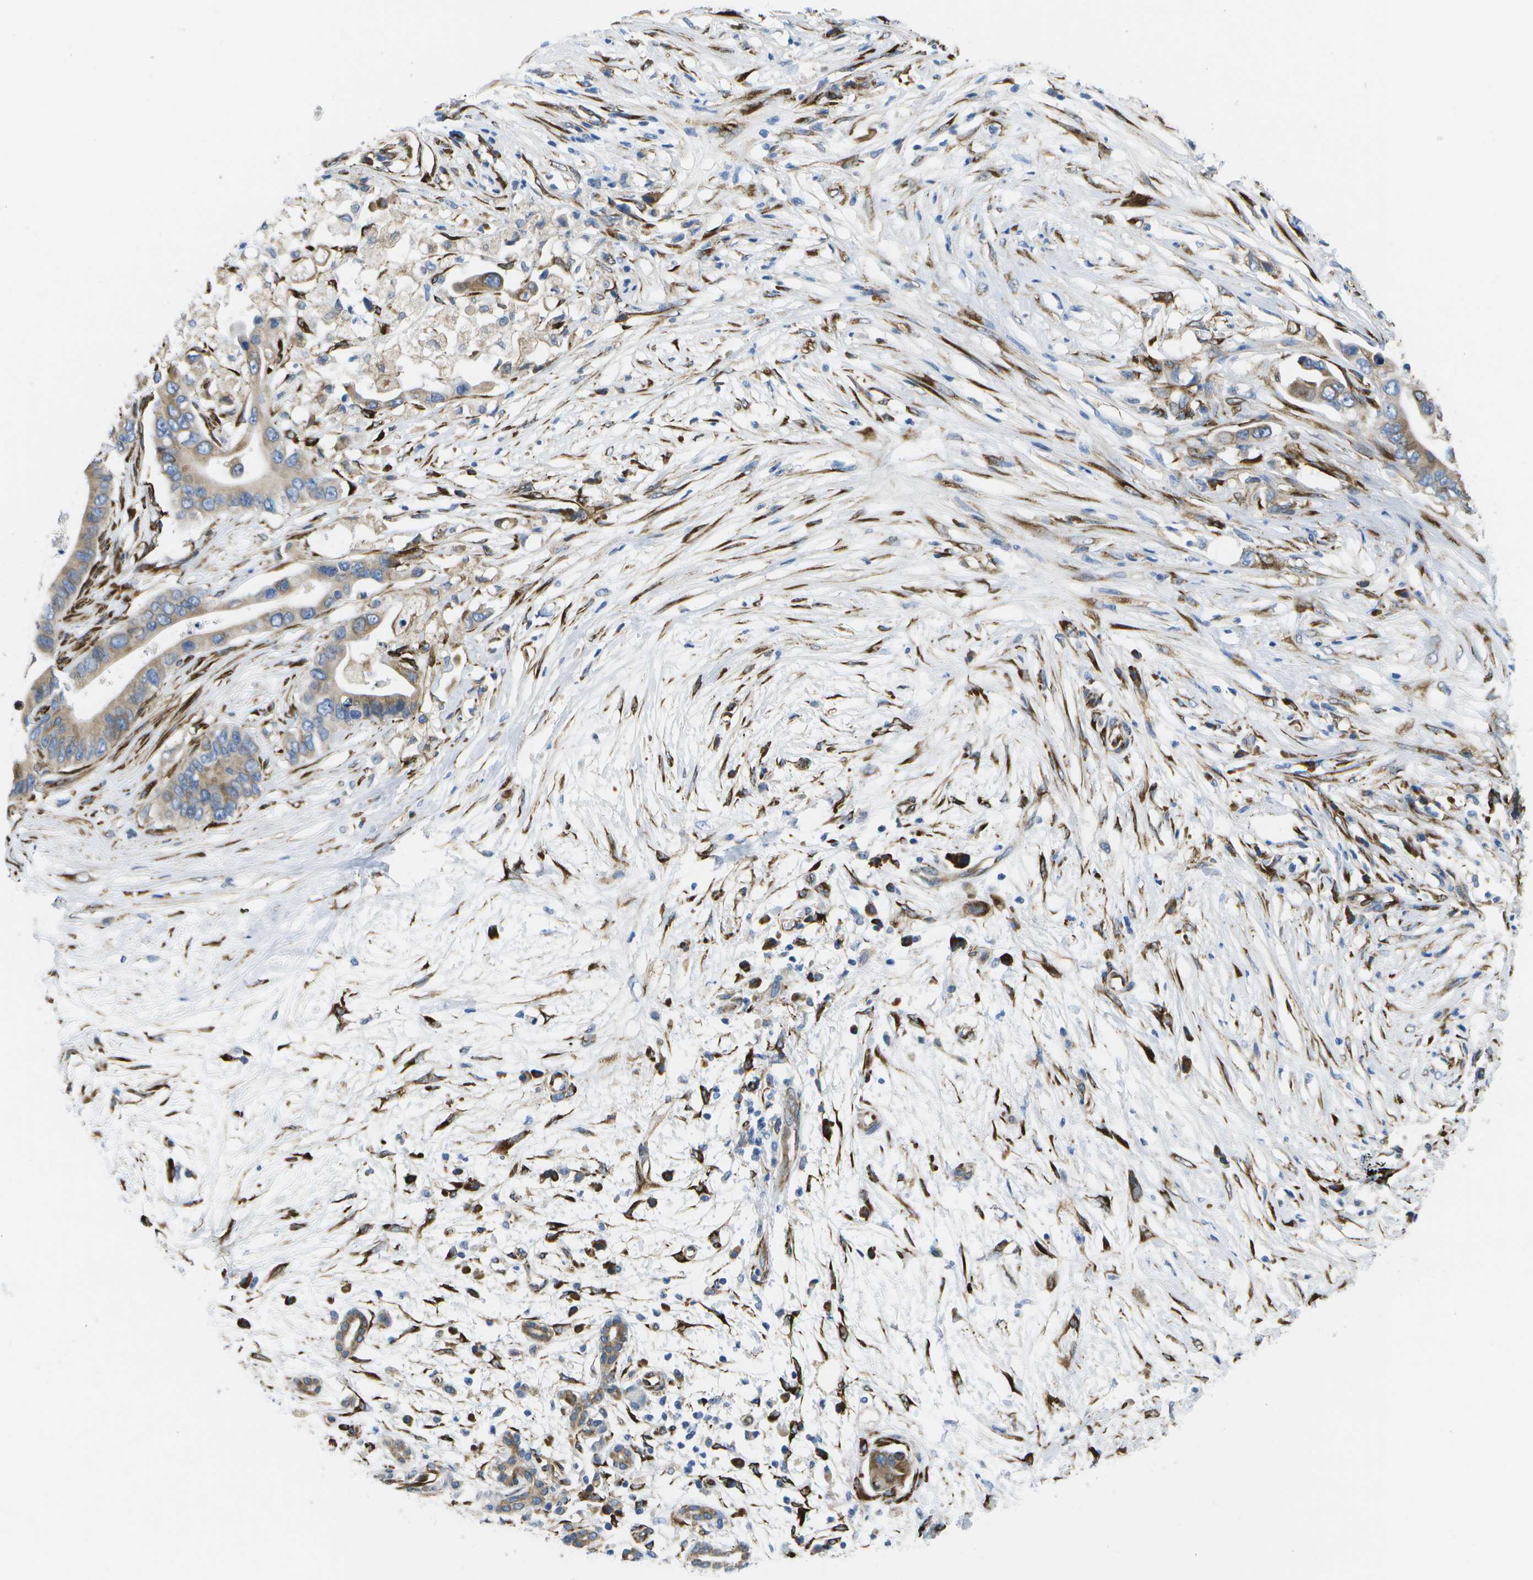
{"staining": {"intensity": "moderate", "quantity": ">75%", "location": "cytoplasmic/membranous"}, "tissue": "pancreatic cancer", "cell_type": "Tumor cells", "image_type": "cancer", "snomed": [{"axis": "morphology", "description": "Adenocarcinoma, NOS"}, {"axis": "topography", "description": "Pancreas"}], "caption": "Immunohistochemistry (DAB) staining of pancreatic cancer exhibits moderate cytoplasmic/membranous protein positivity in approximately >75% of tumor cells.", "gene": "ZDHHC17", "patient": {"sex": "male", "age": 77}}